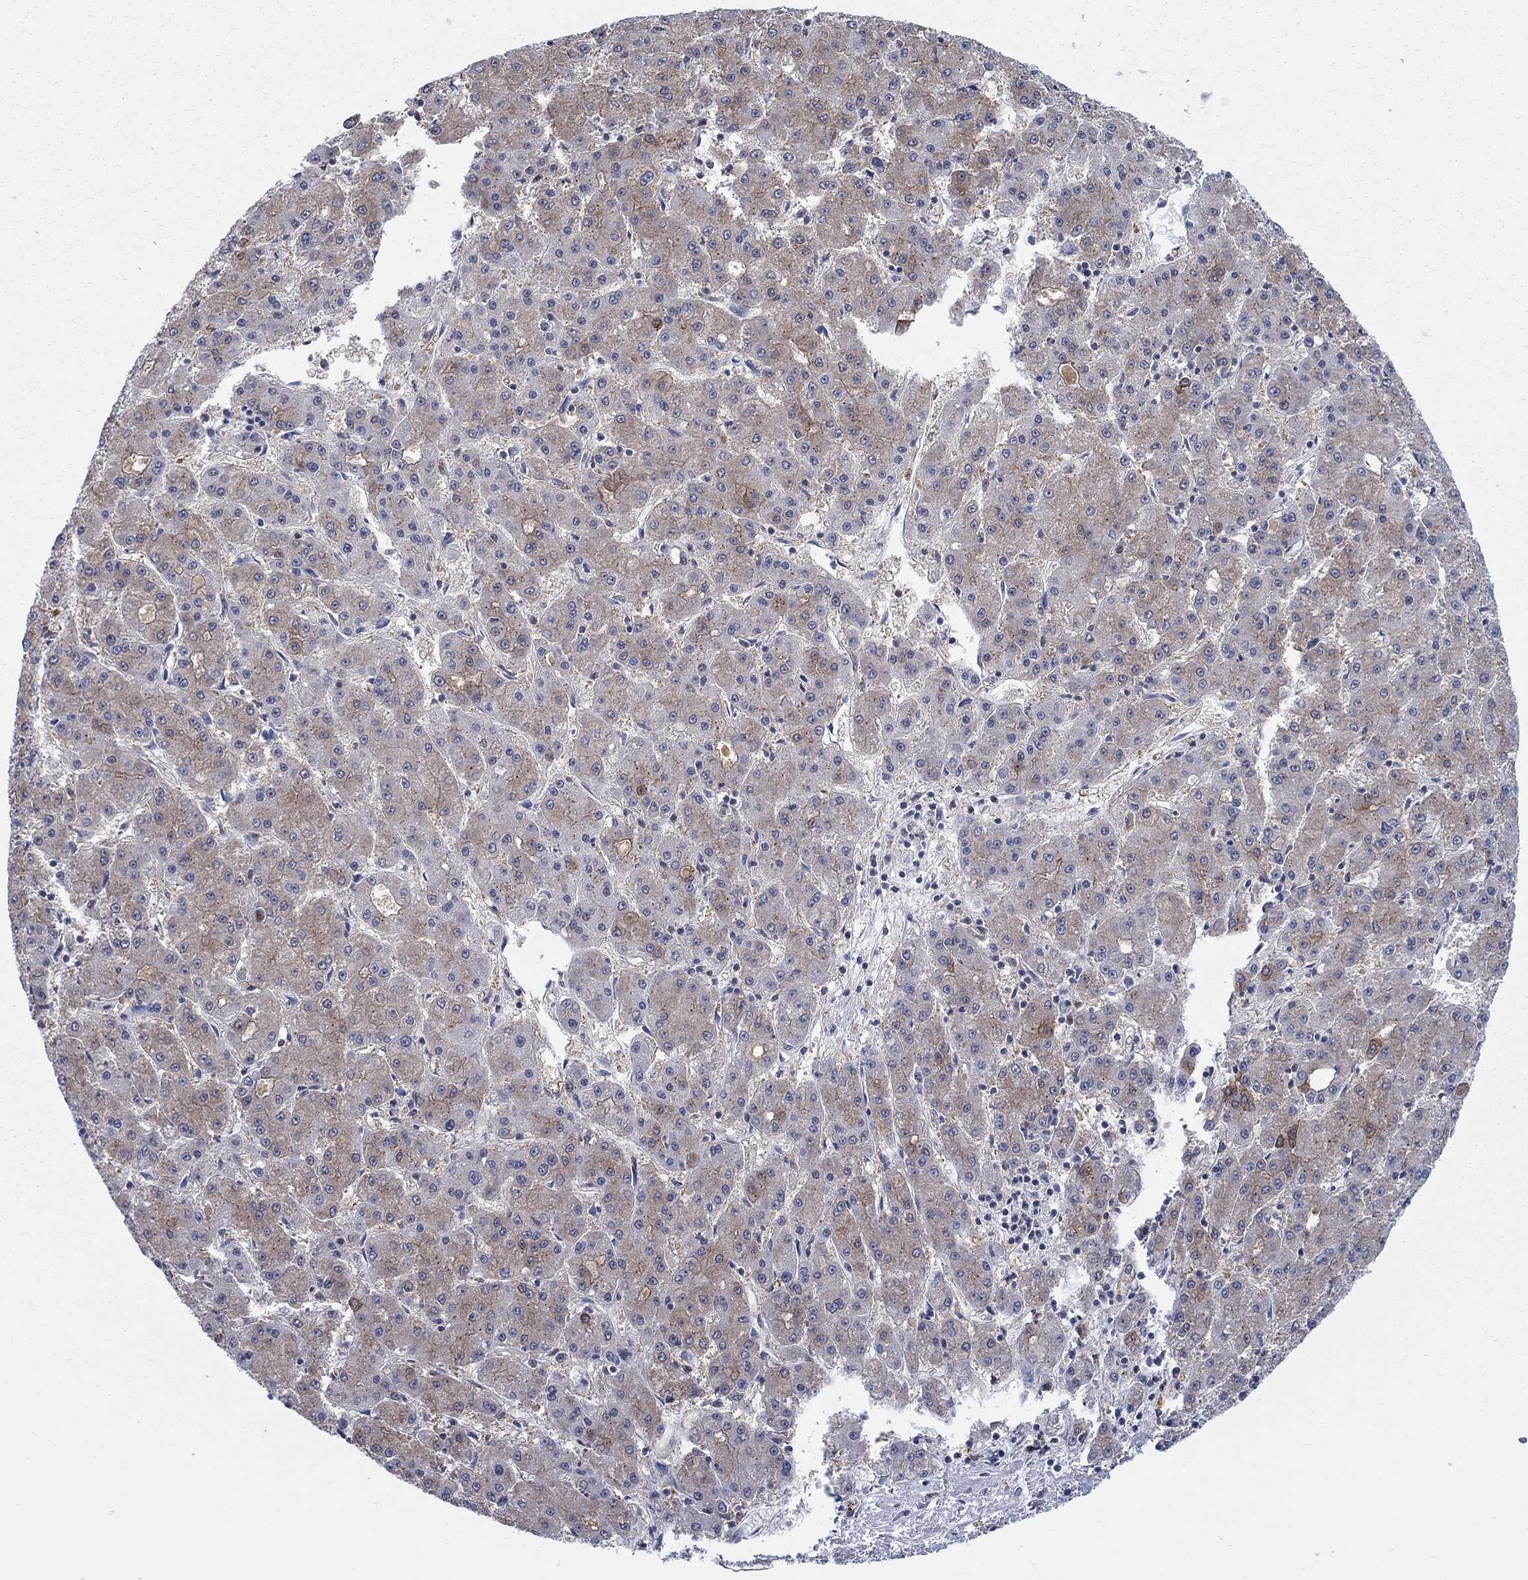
{"staining": {"intensity": "moderate", "quantity": "25%-75%", "location": "cytoplasmic/membranous"}, "tissue": "liver cancer", "cell_type": "Tumor cells", "image_type": "cancer", "snomed": [{"axis": "morphology", "description": "Carcinoma, Hepatocellular, NOS"}, {"axis": "topography", "description": "Liver"}], "caption": "Immunohistochemical staining of human liver hepatocellular carcinoma reveals medium levels of moderate cytoplasmic/membranous protein expression in about 25%-75% of tumor cells.", "gene": "SH3RF1", "patient": {"sex": "male", "age": 73}}